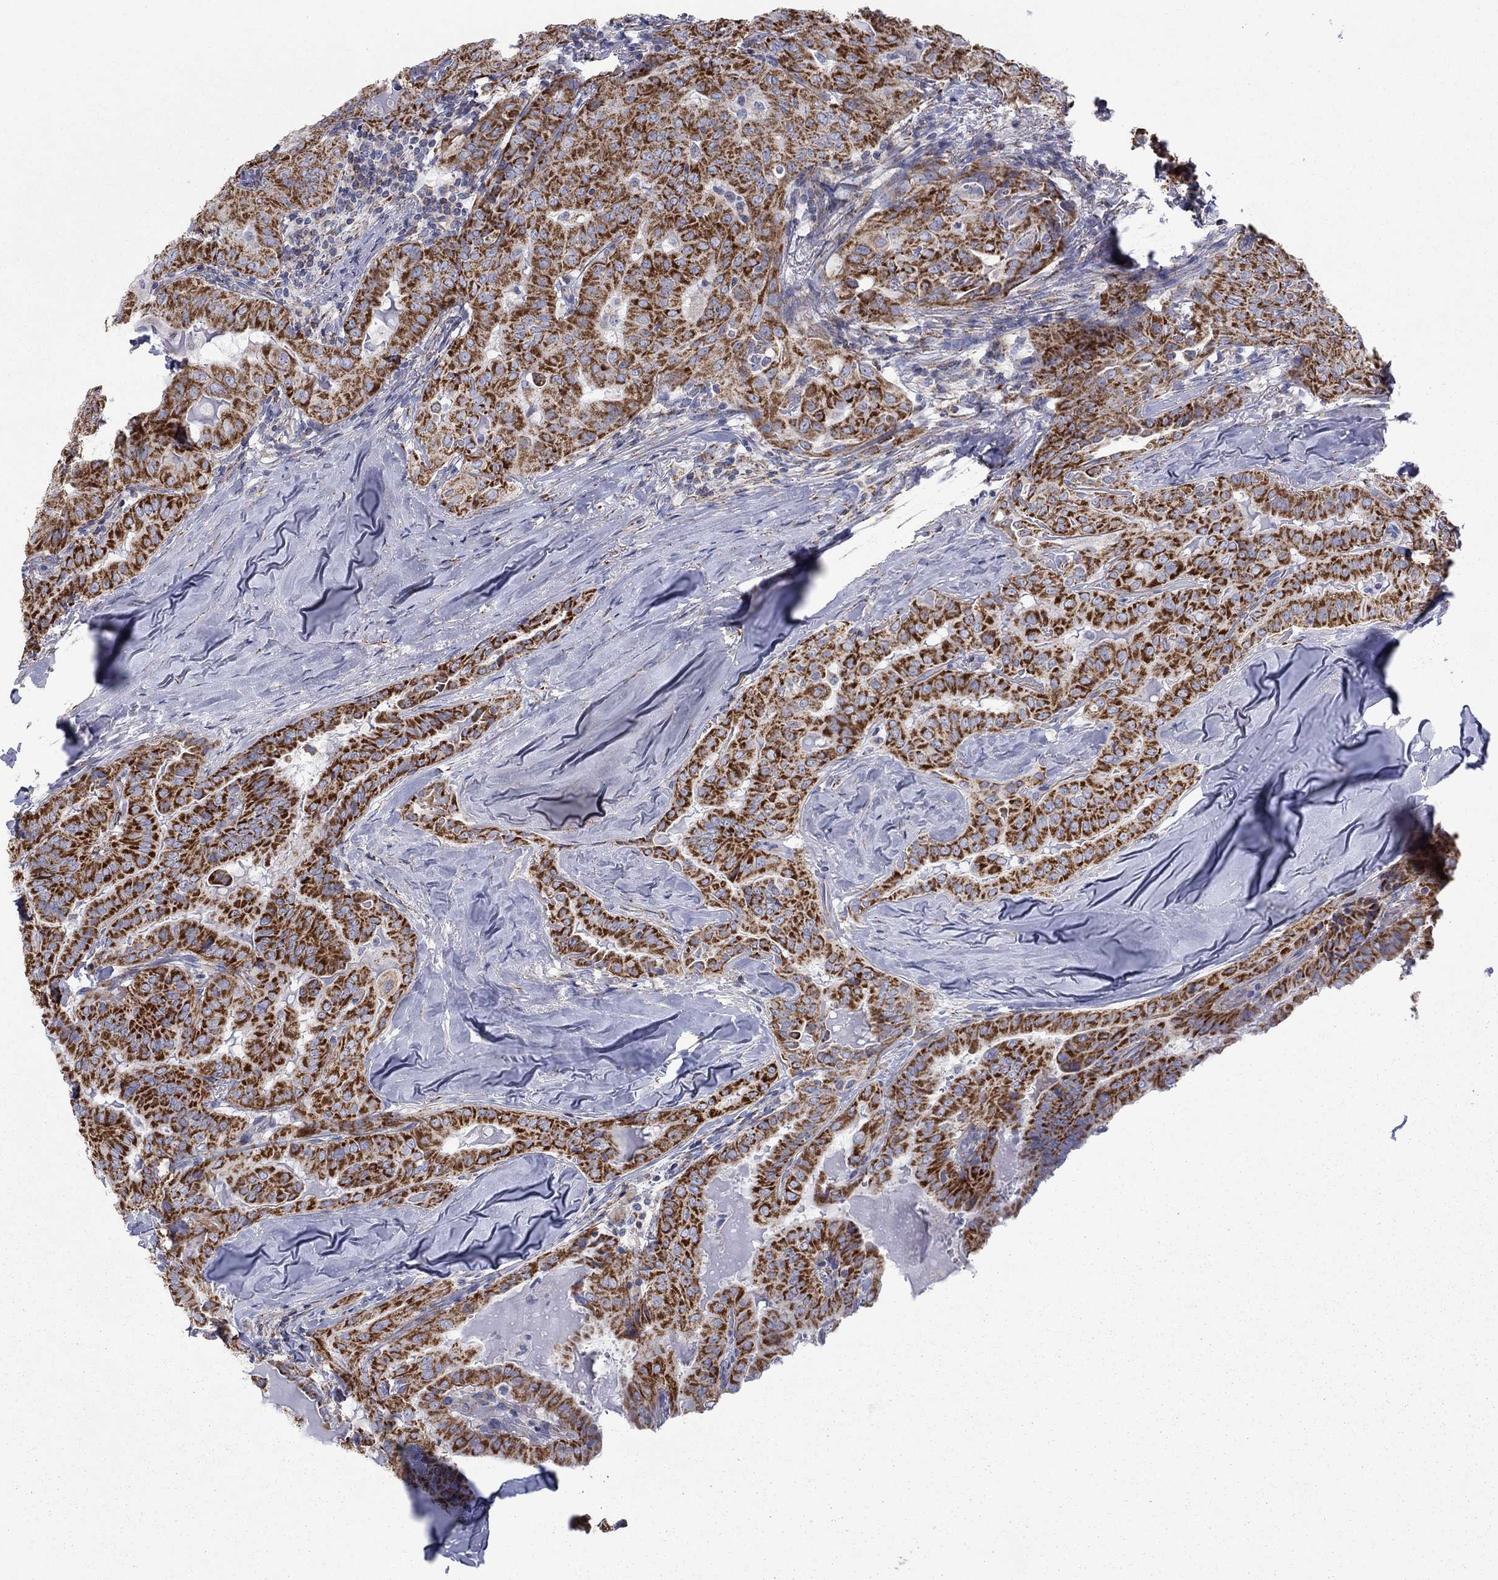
{"staining": {"intensity": "strong", "quantity": ">75%", "location": "cytoplasmic/membranous"}, "tissue": "thyroid cancer", "cell_type": "Tumor cells", "image_type": "cancer", "snomed": [{"axis": "morphology", "description": "Papillary adenocarcinoma, NOS"}, {"axis": "topography", "description": "Thyroid gland"}], "caption": "Approximately >75% of tumor cells in human thyroid cancer show strong cytoplasmic/membranous protein expression as visualized by brown immunohistochemical staining.", "gene": "CISD1", "patient": {"sex": "female", "age": 68}}